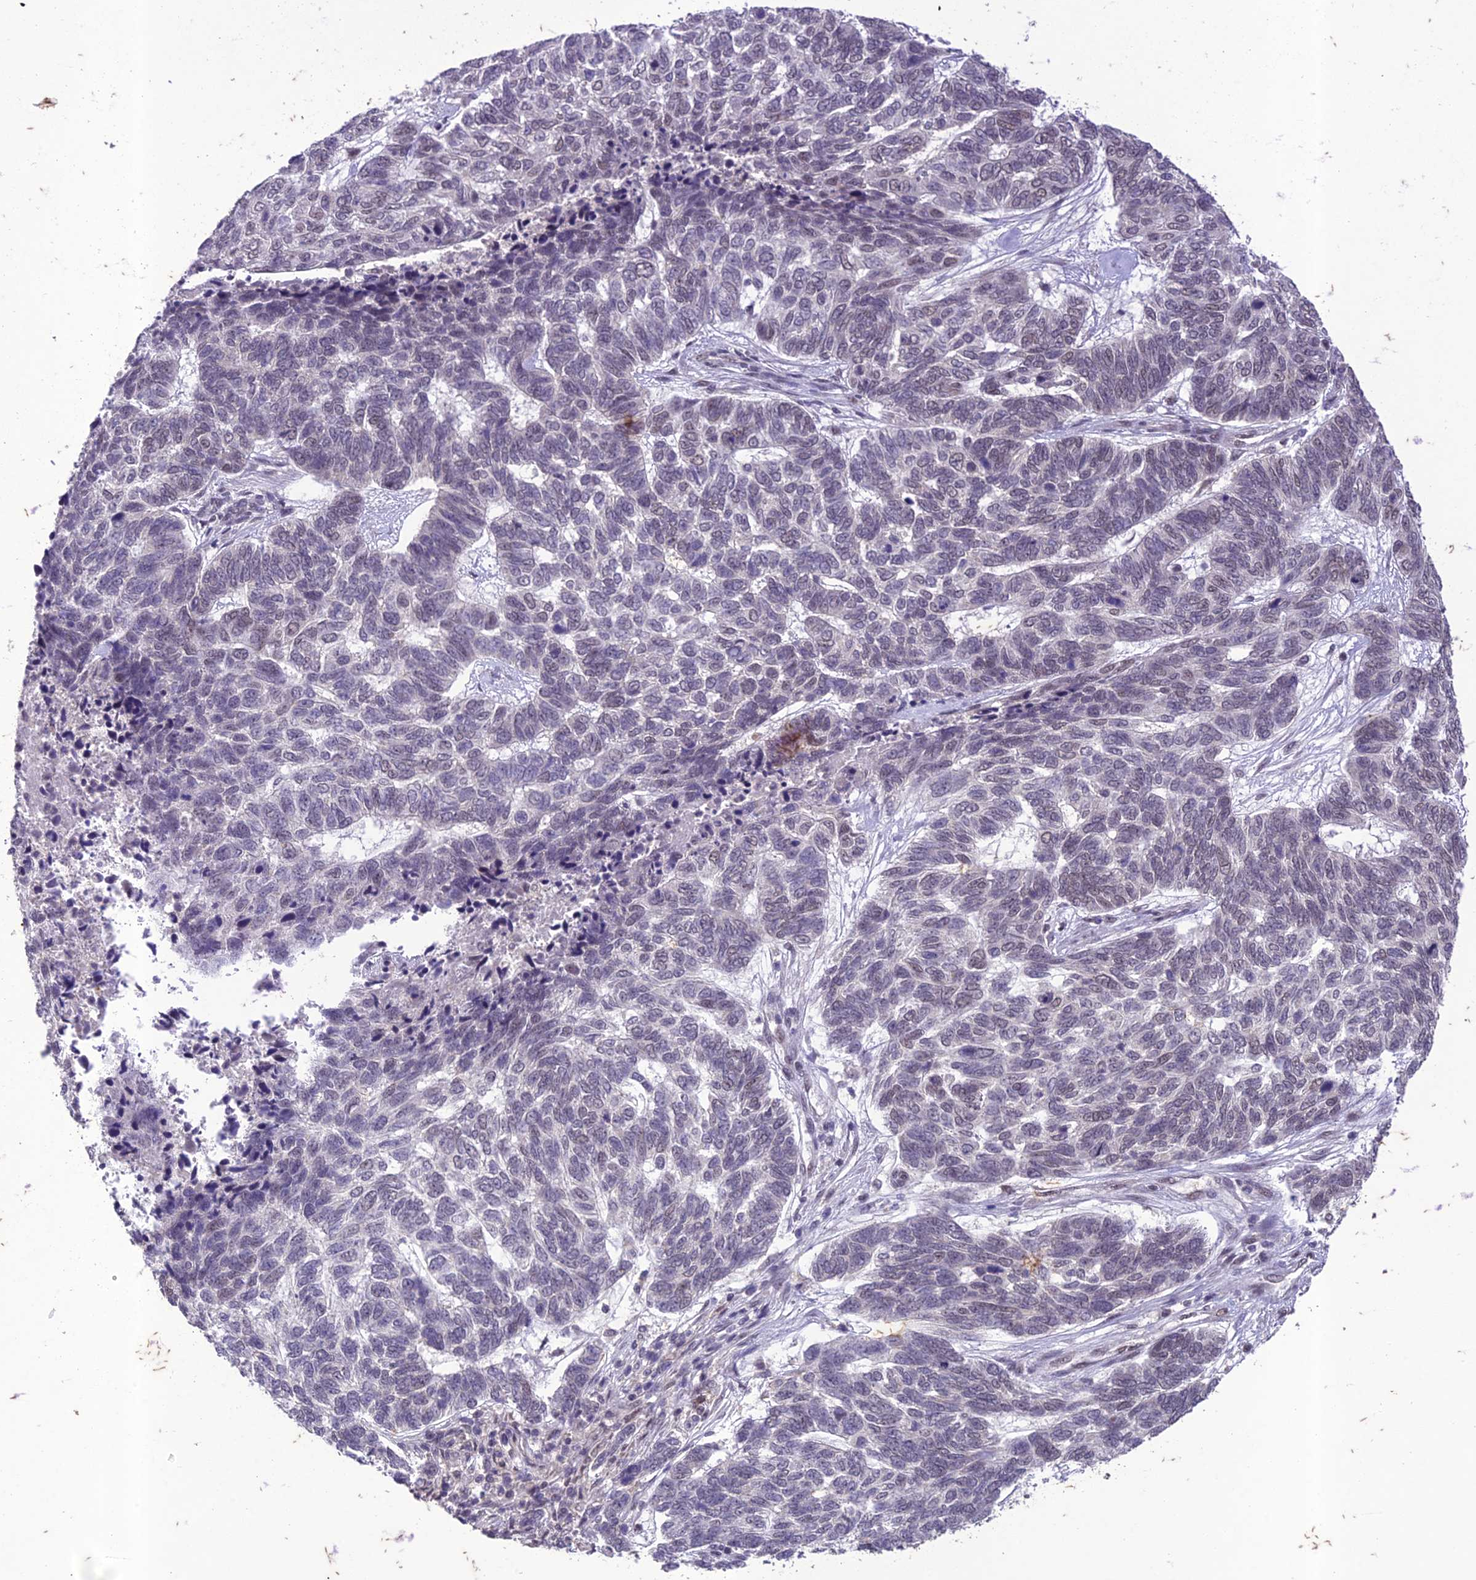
{"staining": {"intensity": "negative", "quantity": "none", "location": "none"}, "tissue": "skin cancer", "cell_type": "Tumor cells", "image_type": "cancer", "snomed": [{"axis": "morphology", "description": "Basal cell carcinoma"}, {"axis": "topography", "description": "Skin"}], "caption": "Tumor cells are negative for protein expression in human skin cancer.", "gene": "POP4", "patient": {"sex": "female", "age": 65}}